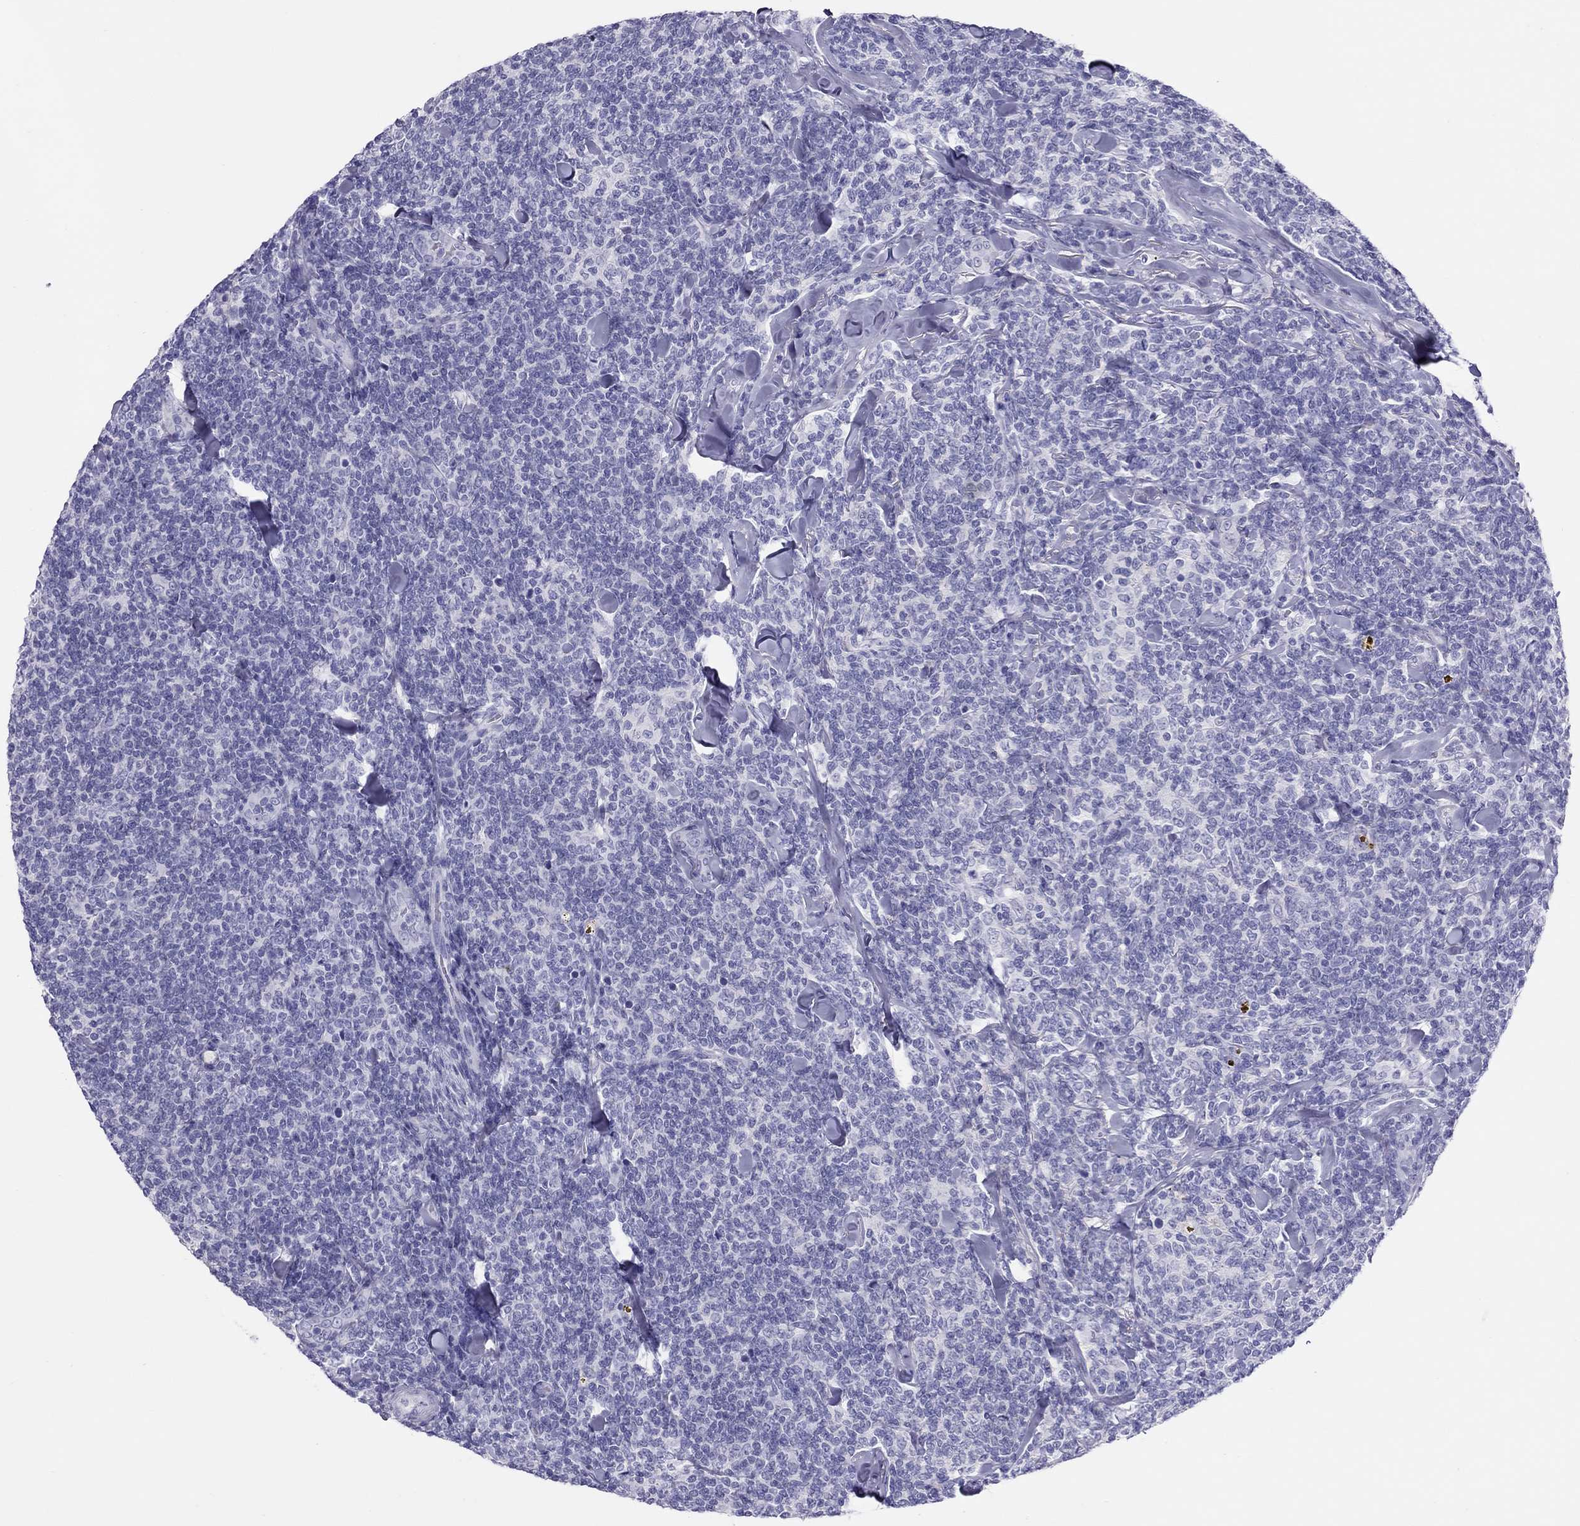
{"staining": {"intensity": "negative", "quantity": "none", "location": "none"}, "tissue": "lymphoma", "cell_type": "Tumor cells", "image_type": "cancer", "snomed": [{"axis": "morphology", "description": "Malignant lymphoma, non-Hodgkin's type, Low grade"}, {"axis": "topography", "description": "Lymph node"}], "caption": "This is an IHC image of human low-grade malignant lymphoma, non-Hodgkin's type. There is no expression in tumor cells.", "gene": "PSMB11", "patient": {"sex": "female", "age": 56}}